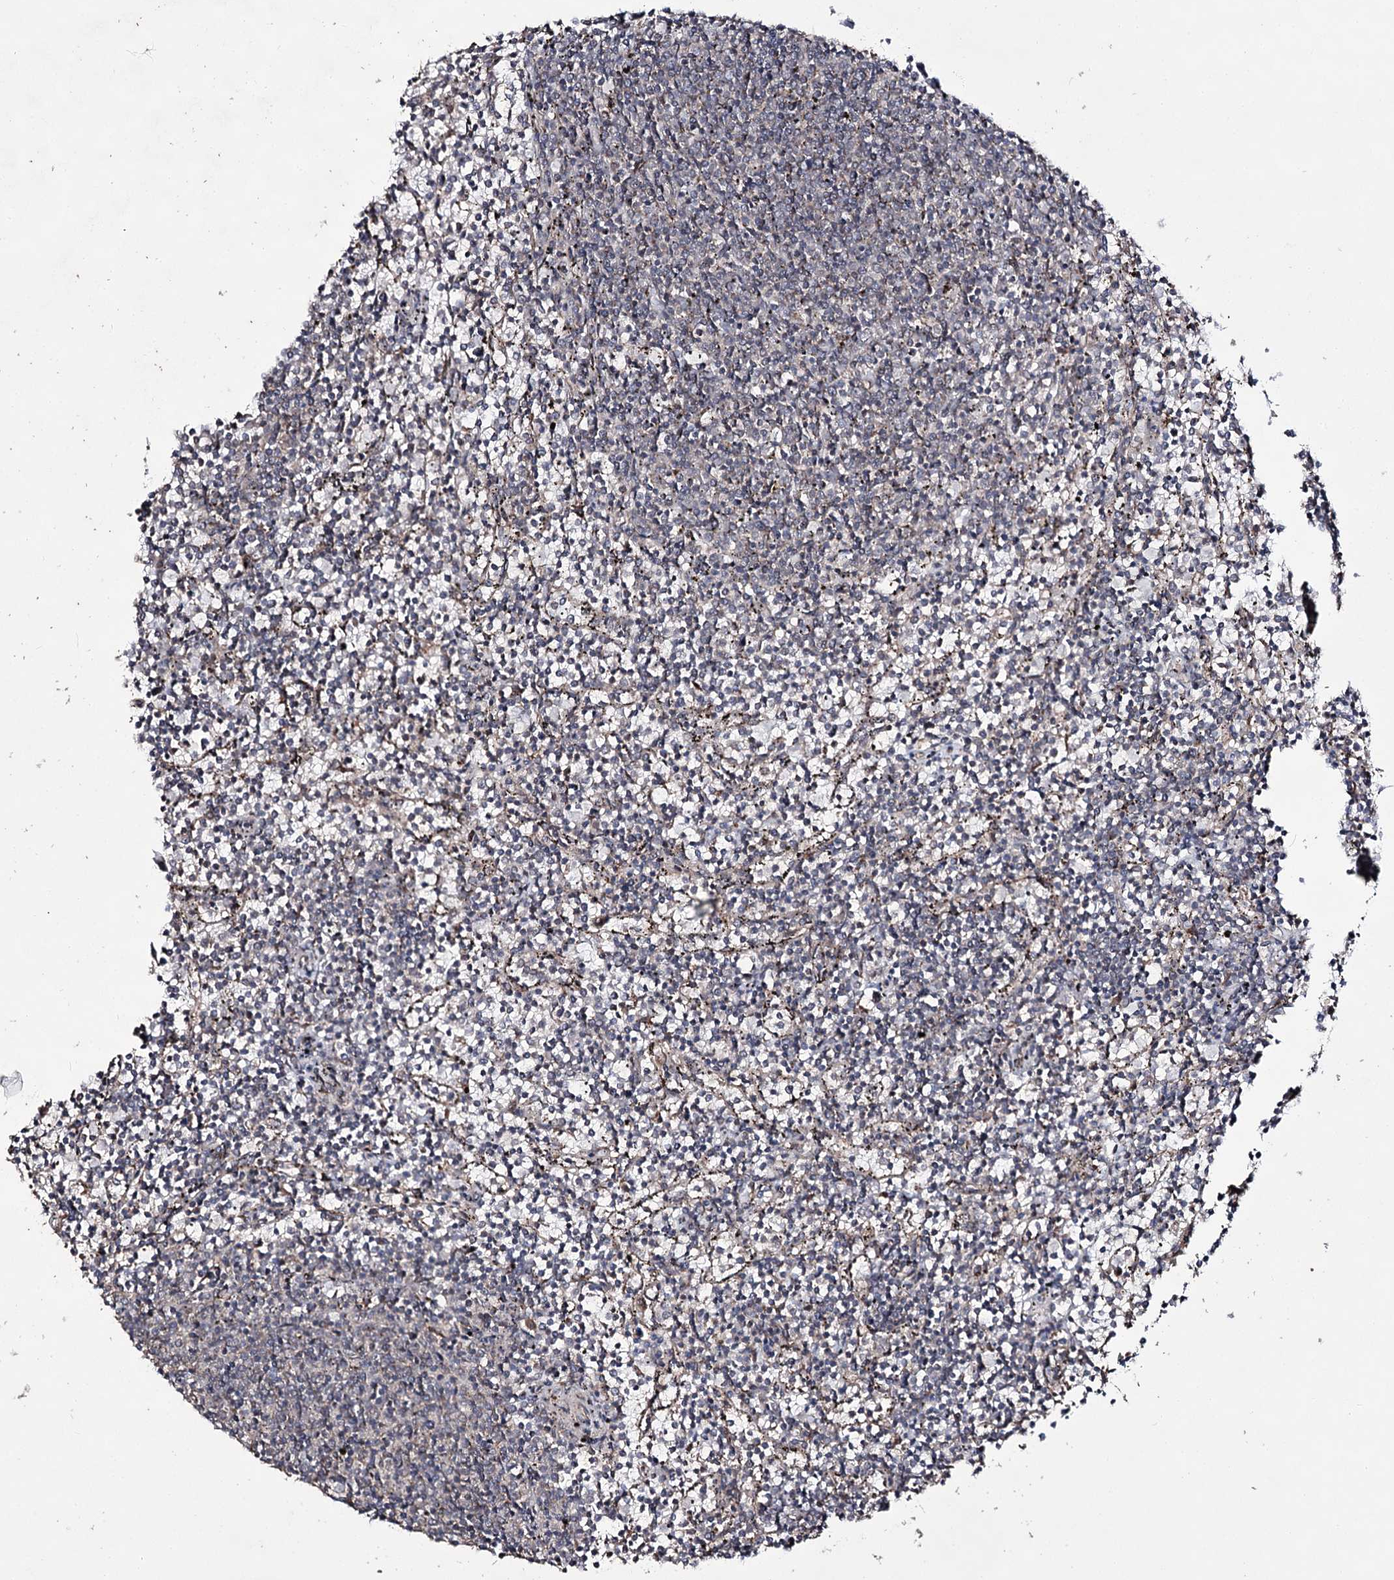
{"staining": {"intensity": "negative", "quantity": "none", "location": "none"}, "tissue": "lymphoma", "cell_type": "Tumor cells", "image_type": "cancer", "snomed": [{"axis": "morphology", "description": "Malignant lymphoma, non-Hodgkin's type, Low grade"}, {"axis": "topography", "description": "Spleen"}], "caption": "Tumor cells are negative for protein expression in human malignant lymphoma, non-Hodgkin's type (low-grade).", "gene": "ACTR6", "patient": {"sex": "female", "age": 50}}